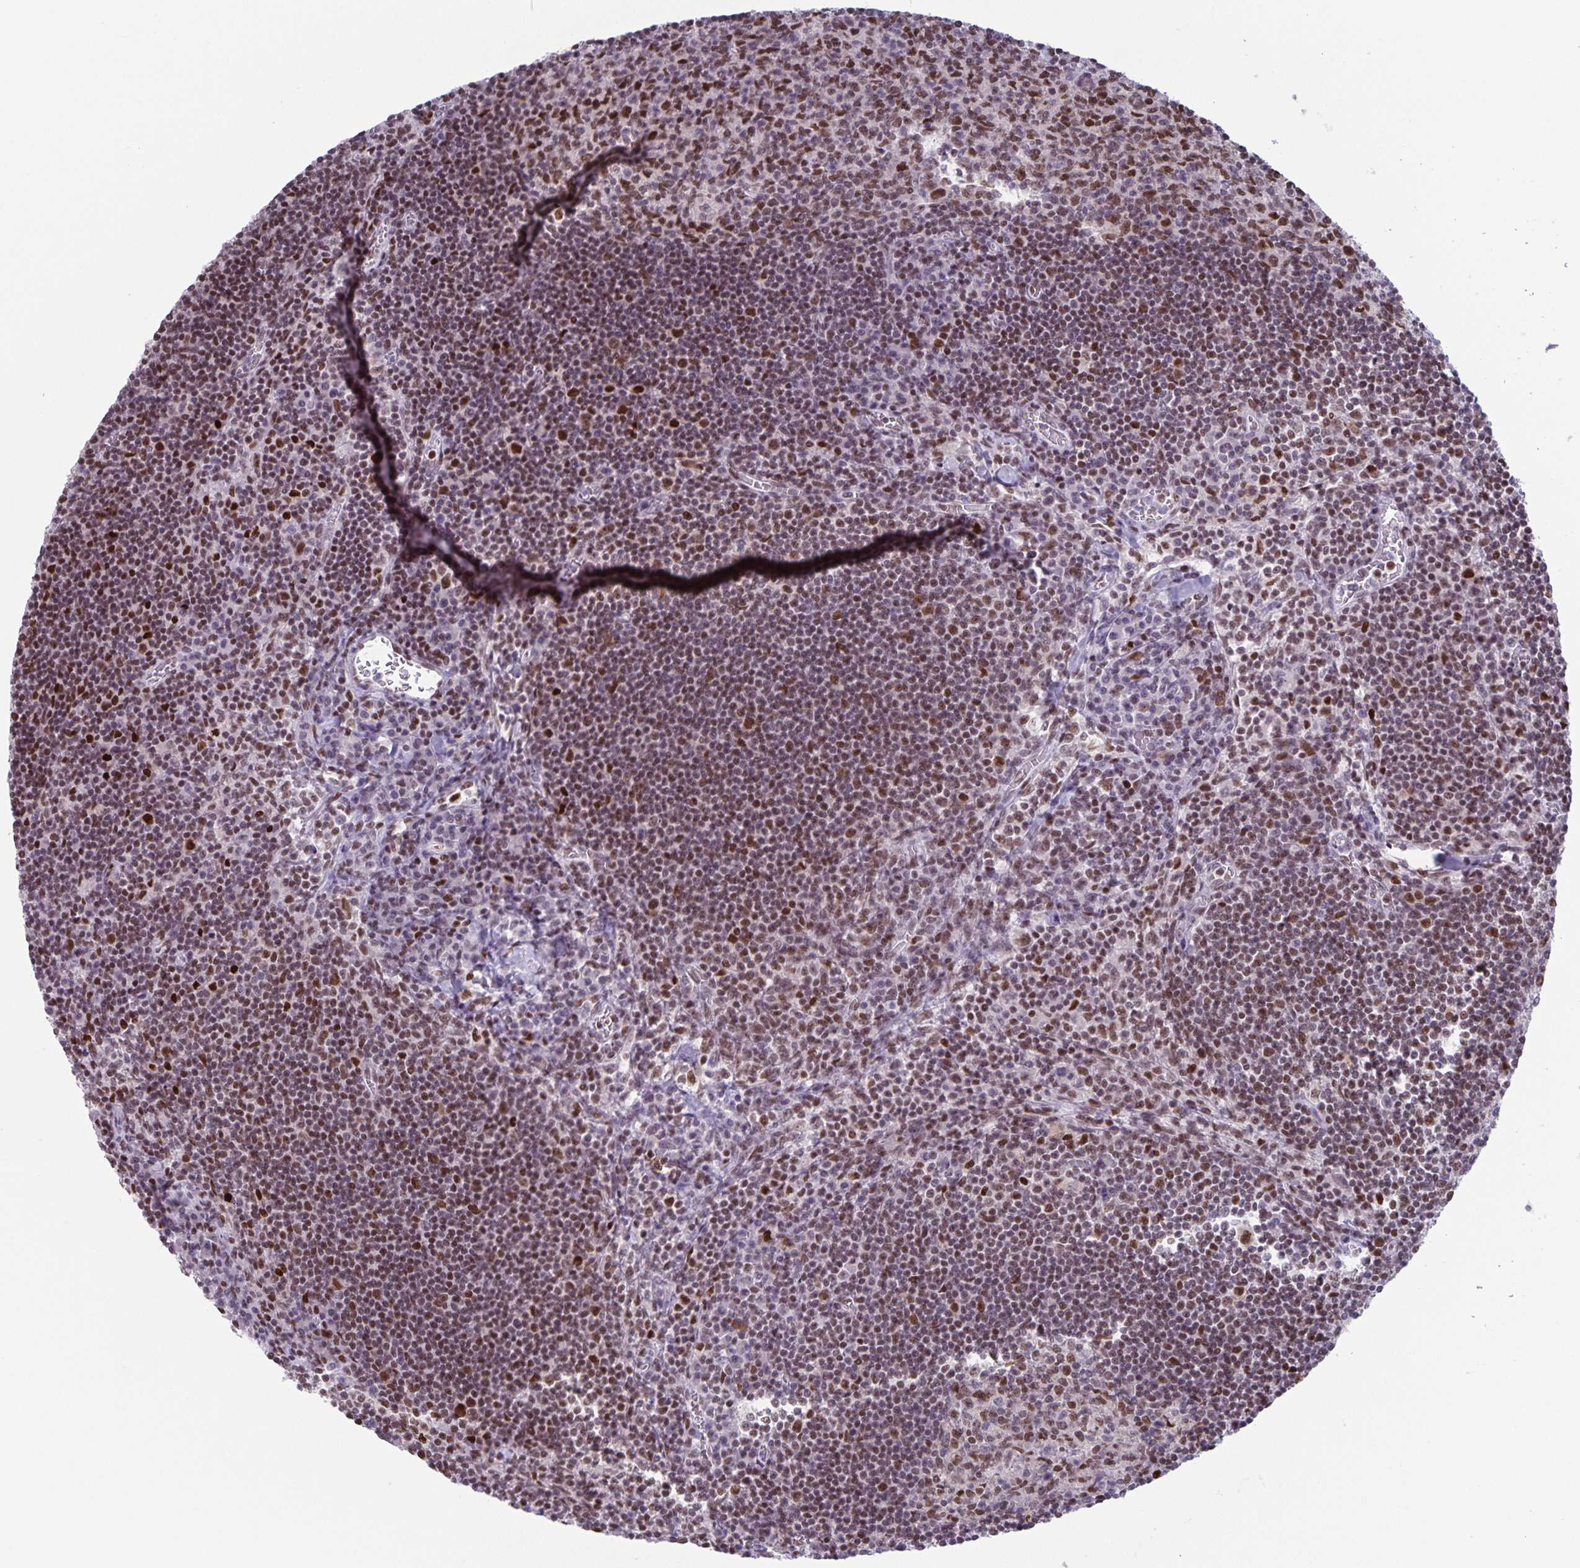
{"staining": {"intensity": "moderate", "quantity": ">75%", "location": "nuclear"}, "tissue": "lymph node", "cell_type": "Germinal center cells", "image_type": "normal", "snomed": [{"axis": "morphology", "description": "Normal tissue, NOS"}, {"axis": "topography", "description": "Lymph node"}], "caption": "Immunohistochemical staining of benign lymph node reveals >75% levels of moderate nuclear protein staining in about >75% of germinal center cells. (DAB IHC with brightfield microscopy, high magnification).", "gene": "JUND", "patient": {"sex": "male", "age": 67}}